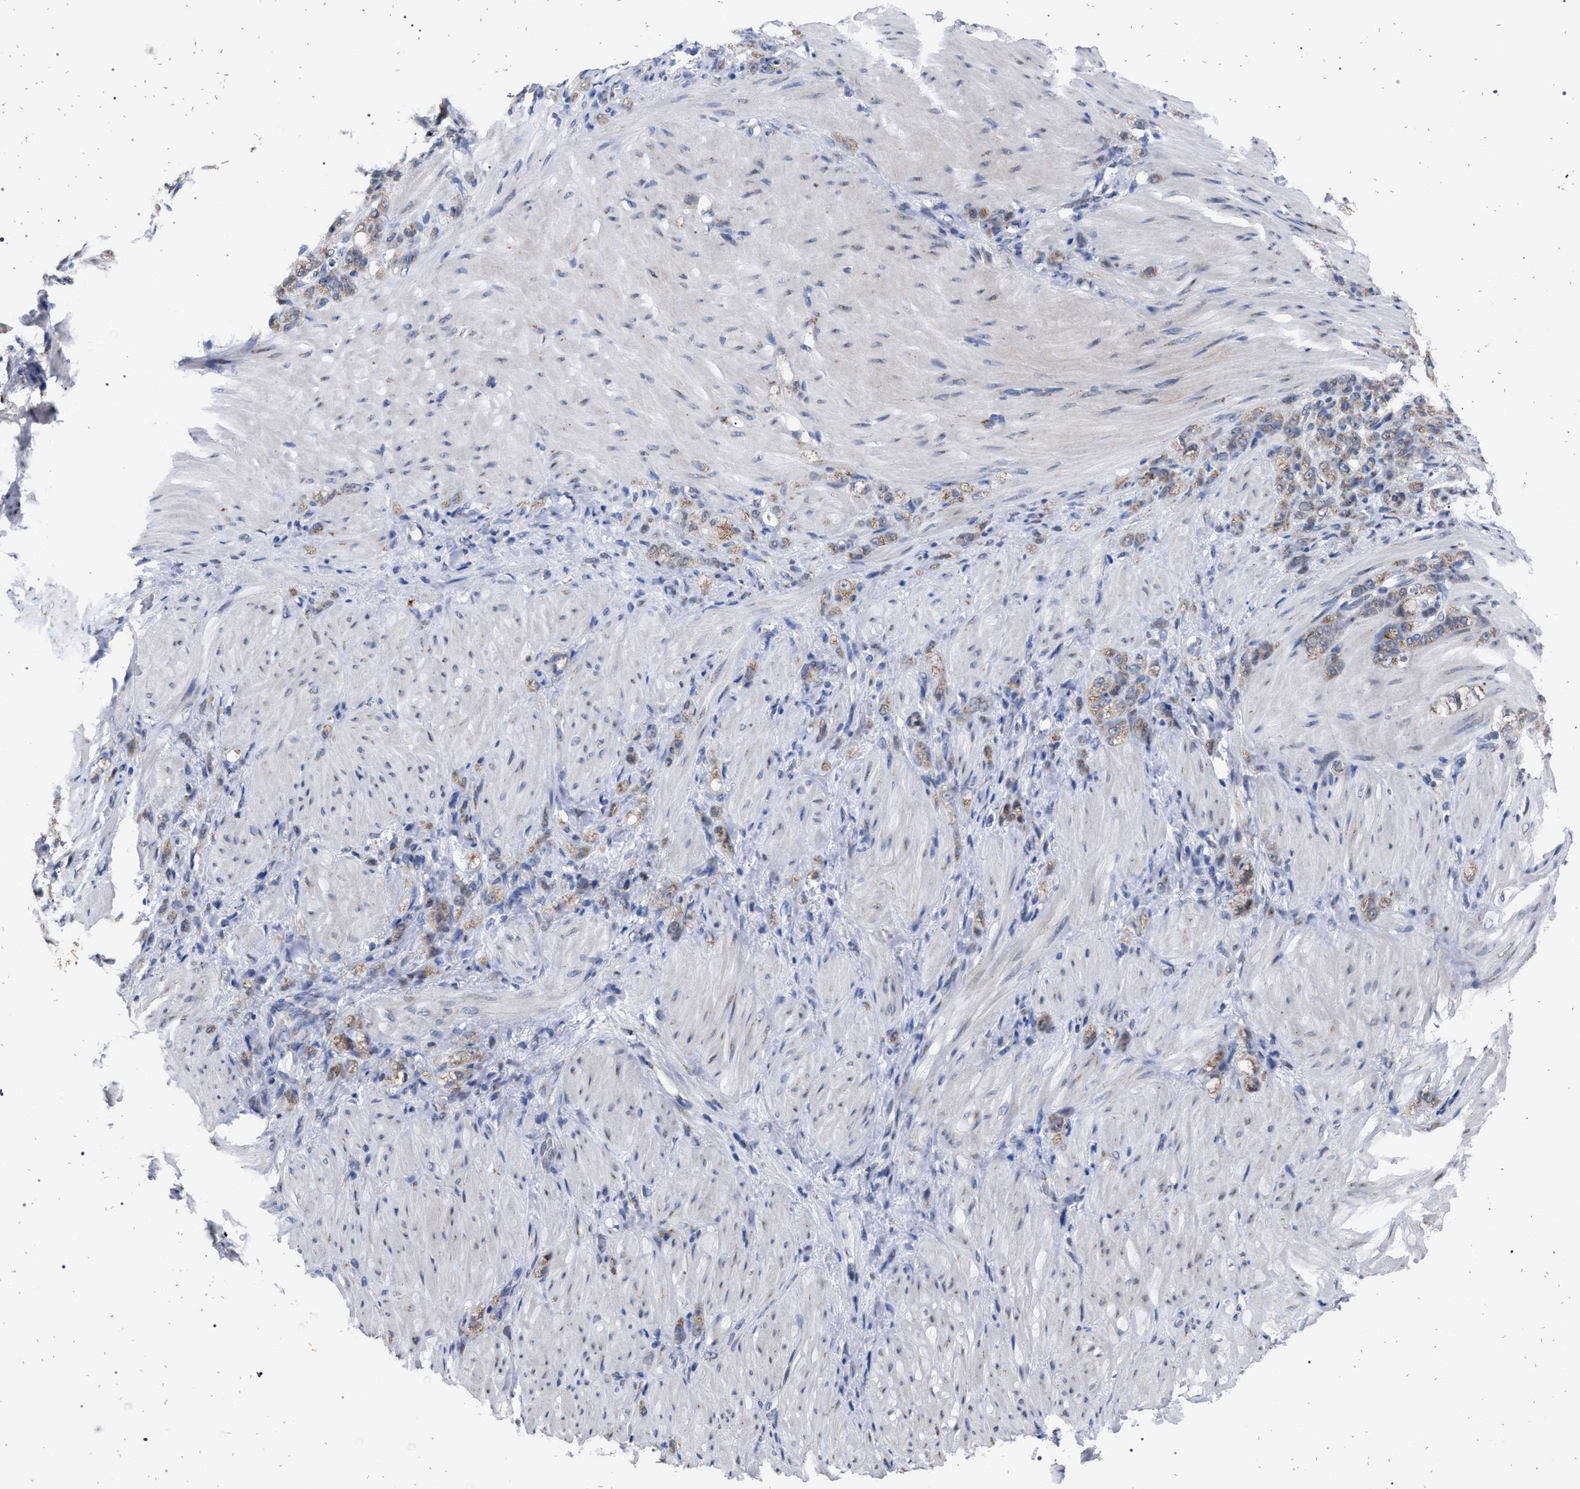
{"staining": {"intensity": "weak", "quantity": ">75%", "location": "cytoplasmic/membranous"}, "tissue": "stomach cancer", "cell_type": "Tumor cells", "image_type": "cancer", "snomed": [{"axis": "morphology", "description": "Normal tissue, NOS"}, {"axis": "morphology", "description": "Adenocarcinoma, NOS"}, {"axis": "topography", "description": "Stomach"}], "caption": "Stomach cancer (adenocarcinoma) stained for a protein reveals weak cytoplasmic/membranous positivity in tumor cells.", "gene": "GOLGA2", "patient": {"sex": "male", "age": 82}}